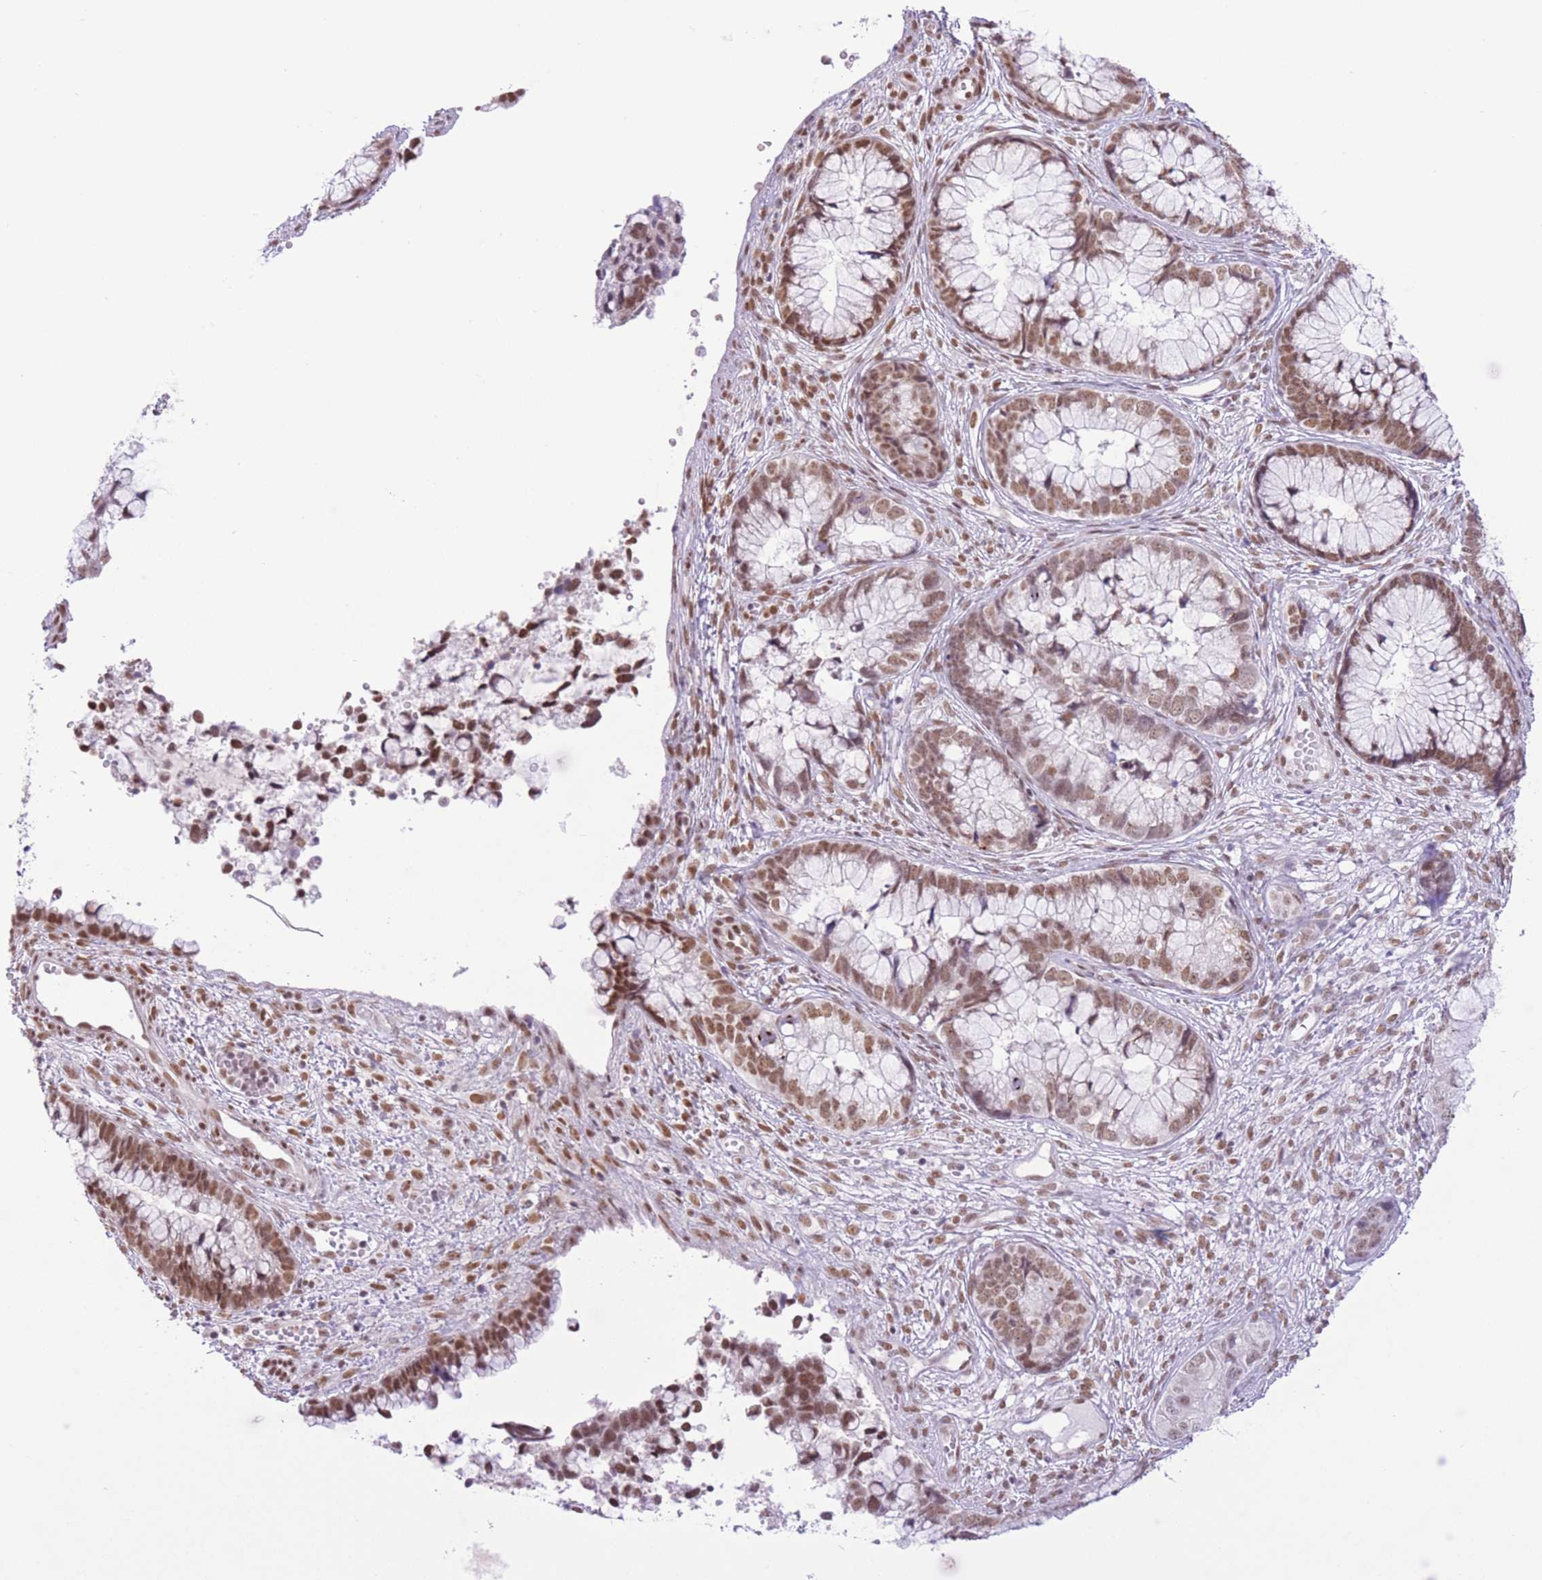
{"staining": {"intensity": "moderate", "quantity": ">75%", "location": "nuclear"}, "tissue": "cervical cancer", "cell_type": "Tumor cells", "image_type": "cancer", "snomed": [{"axis": "morphology", "description": "Adenocarcinoma, NOS"}, {"axis": "topography", "description": "Cervix"}], "caption": "Adenocarcinoma (cervical) stained for a protein demonstrates moderate nuclear positivity in tumor cells.", "gene": "ZBED5", "patient": {"sex": "female", "age": 44}}